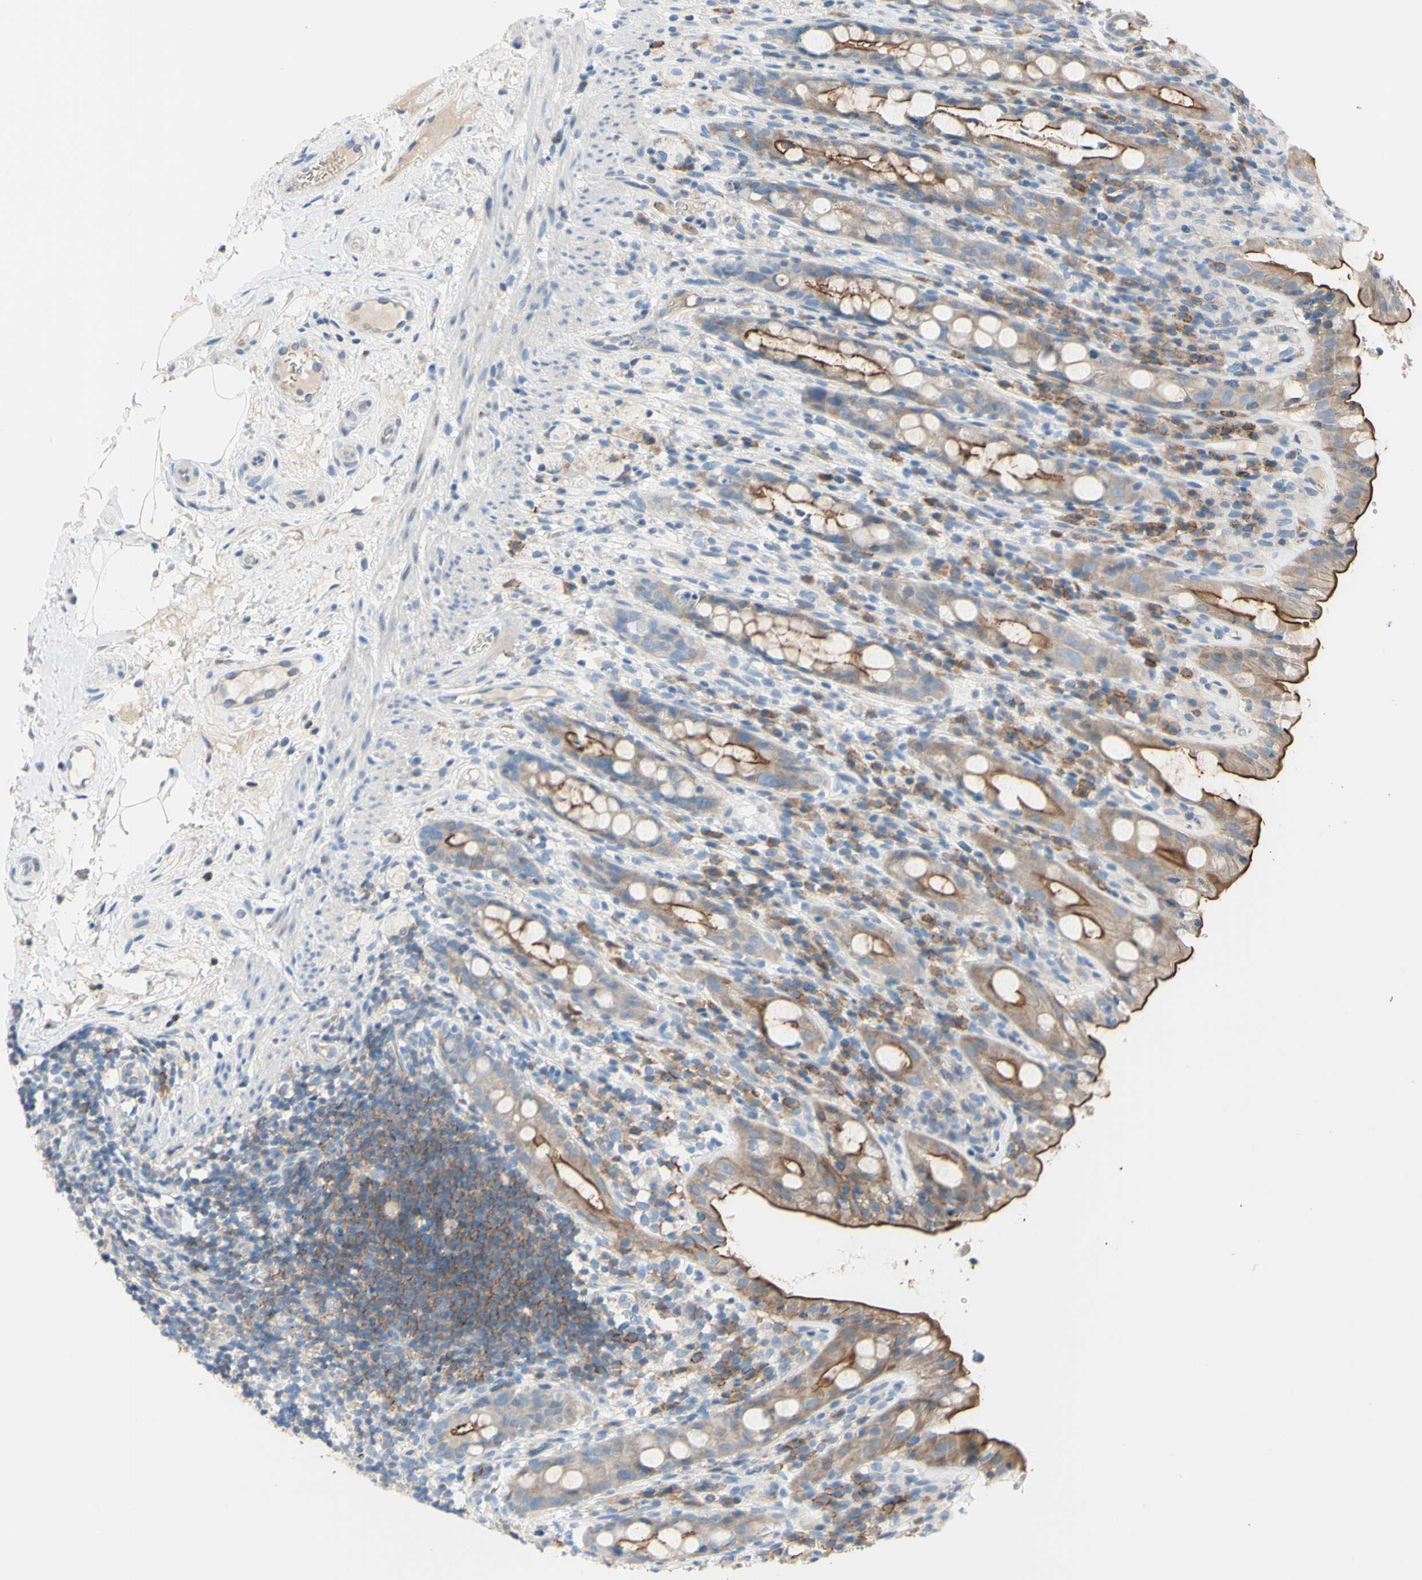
{"staining": {"intensity": "strong", "quantity": ">75%", "location": "cytoplasmic/membranous"}, "tissue": "rectum", "cell_type": "Glandular cells", "image_type": "normal", "snomed": [{"axis": "morphology", "description": "Normal tissue, NOS"}, {"axis": "topography", "description": "Rectum"}], "caption": "Glandular cells display strong cytoplasmic/membranous staining in approximately >75% of cells in benign rectum. The staining is performed using DAB brown chromogen to label protein expression. The nuclei are counter-stained blue using hematoxylin.", "gene": "MUC1", "patient": {"sex": "male", "age": 44}}